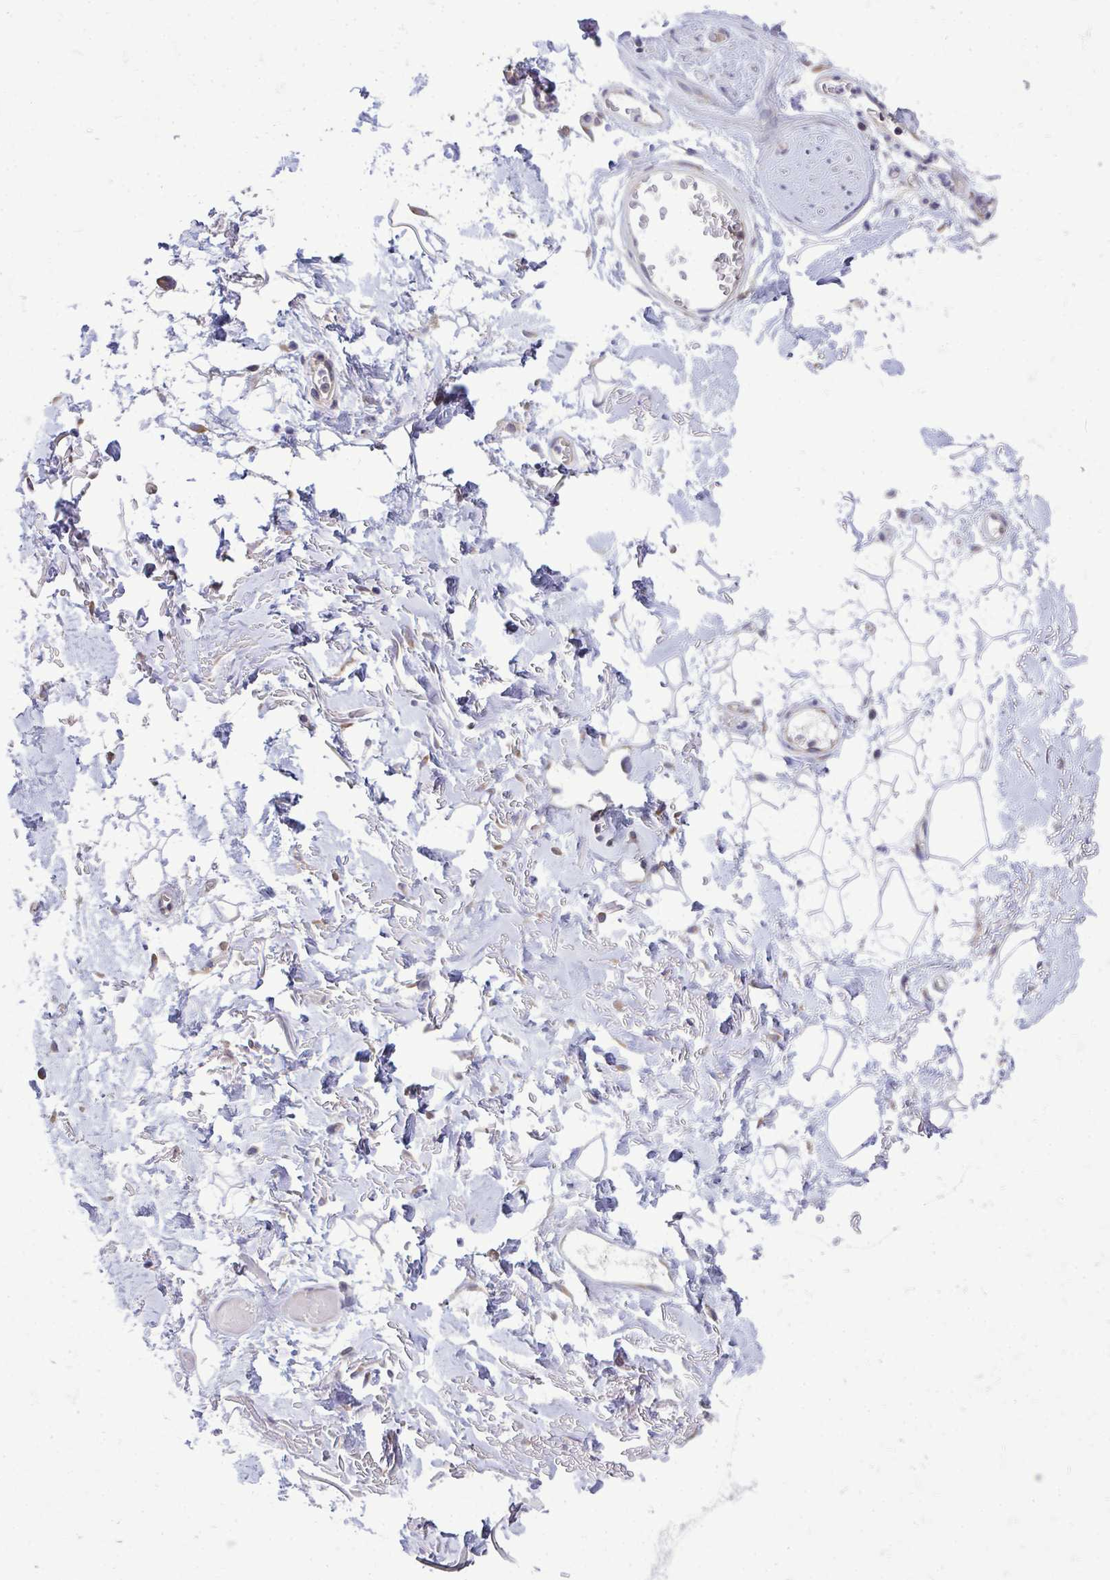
{"staining": {"intensity": "negative", "quantity": "none", "location": "none"}, "tissue": "adipose tissue", "cell_type": "Adipocytes", "image_type": "normal", "snomed": [{"axis": "morphology", "description": "Normal tissue, NOS"}, {"axis": "topography", "description": "Anal"}, {"axis": "topography", "description": "Peripheral nerve tissue"}], "caption": "High power microscopy micrograph of an IHC image of unremarkable adipose tissue, revealing no significant staining in adipocytes. The staining was performed using DAB (3,3'-diaminobenzidine) to visualize the protein expression in brown, while the nuclei were stained in blue with hematoxylin (Magnification: 20x).", "gene": "RPLP2", "patient": {"sex": "male", "age": 78}}